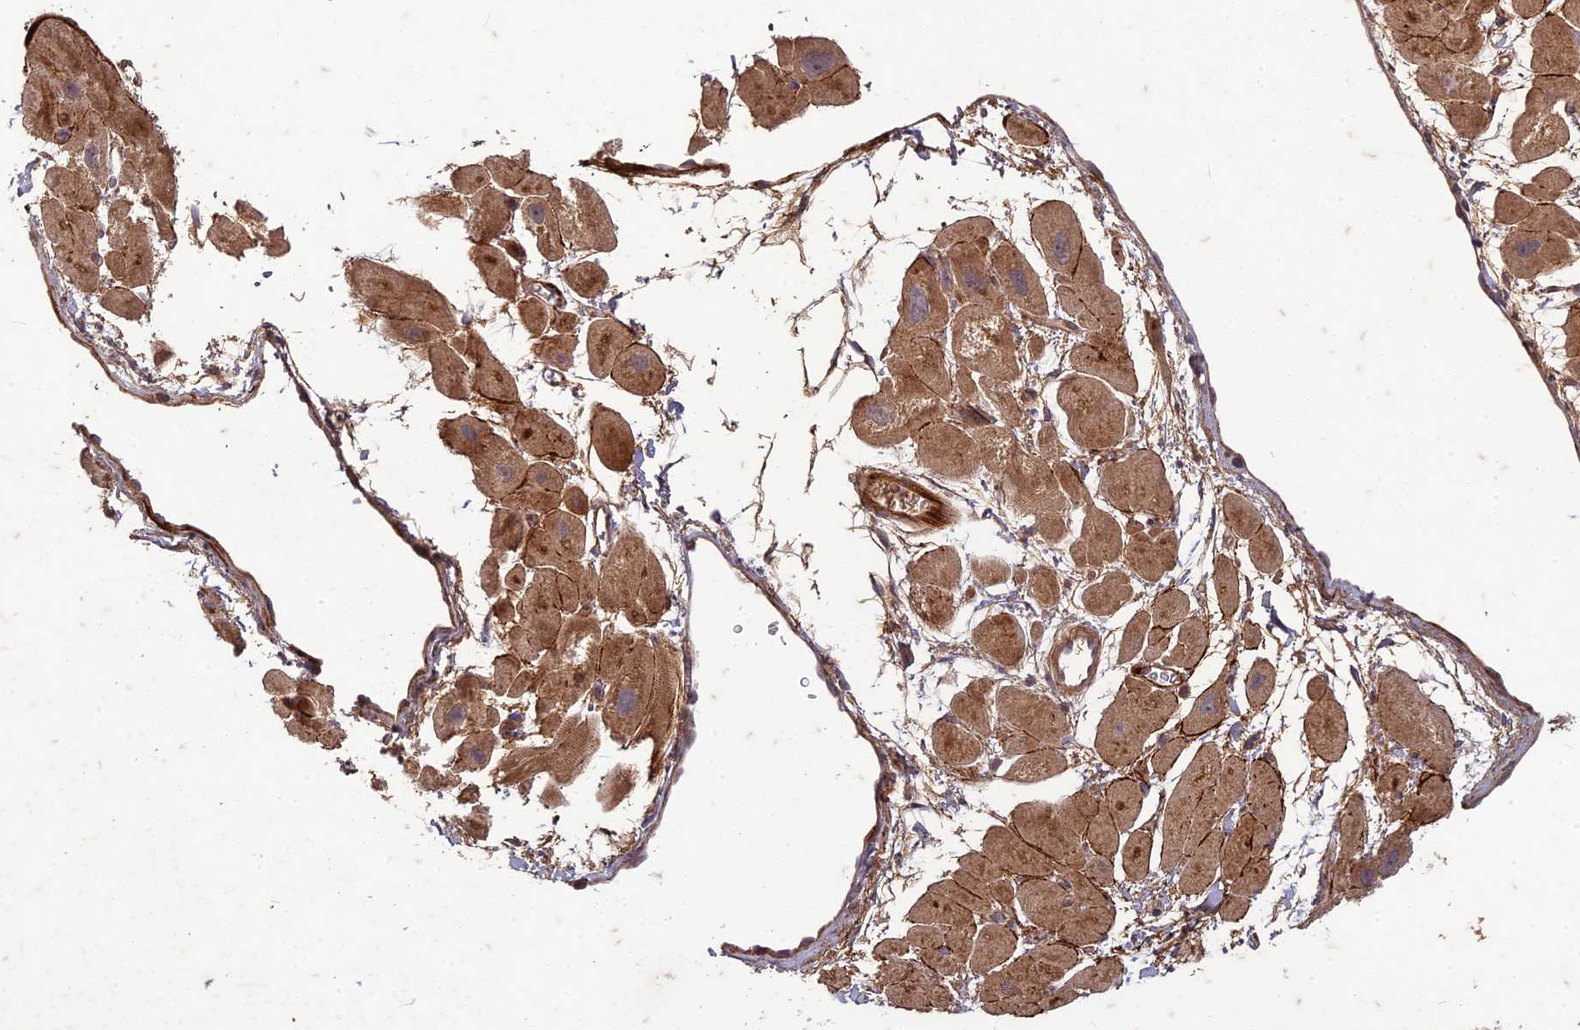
{"staining": {"intensity": "moderate", "quantity": ">75%", "location": "cytoplasmic/membranous"}, "tissue": "heart muscle", "cell_type": "Cardiomyocytes", "image_type": "normal", "snomed": [{"axis": "morphology", "description": "Normal tissue, NOS"}, {"axis": "topography", "description": "Heart"}], "caption": "A medium amount of moderate cytoplasmic/membranous positivity is present in approximately >75% of cardiomyocytes in normal heart muscle.", "gene": "TCF25", "patient": {"sex": "male", "age": 49}}